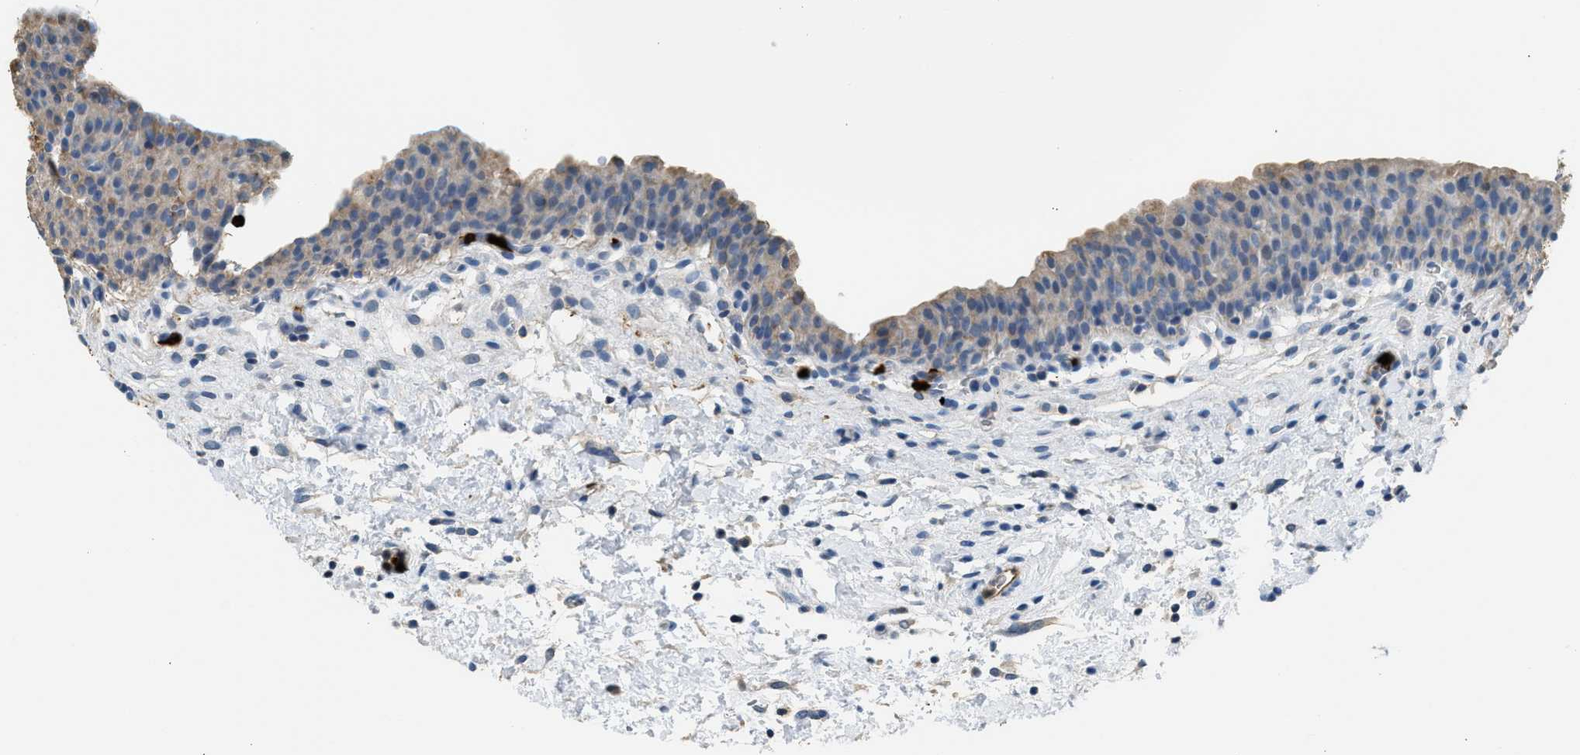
{"staining": {"intensity": "moderate", "quantity": "<25%", "location": "cytoplasmic/membranous"}, "tissue": "urinary bladder", "cell_type": "Urothelial cells", "image_type": "normal", "snomed": [{"axis": "morphology", "description": "Normal tissue, NOS"}, {"axis": "topography", "description": "Urinary bladder"}], "caption": "DAB immunohistochemical staining of normal urinary bladder reveals moderate cytoplasmic/membranous protein positivity in about <25% of urothelial cells.", "gene": "ANXA3", "patient": {"sex": "male", "age": 37}}